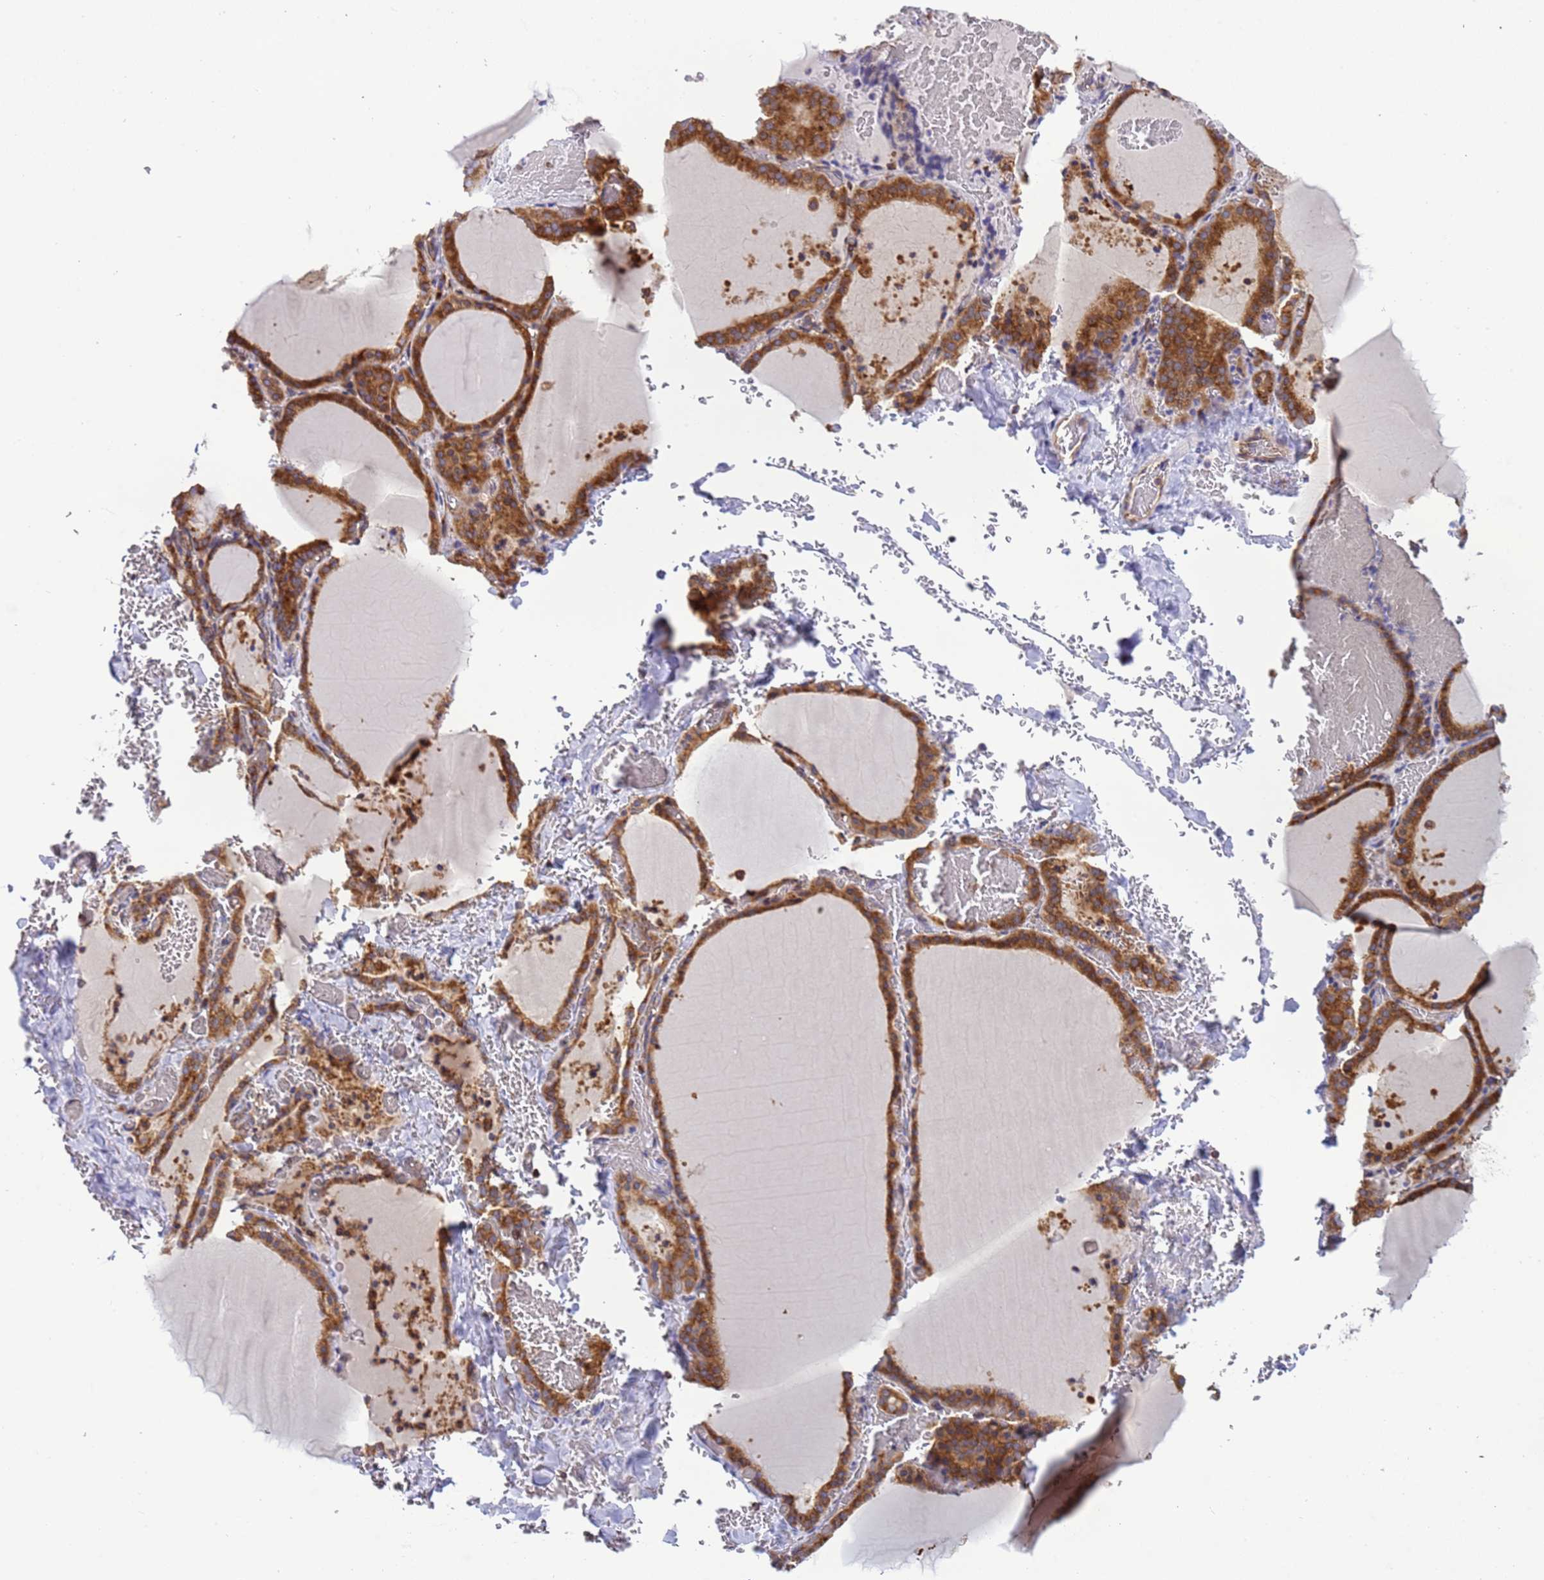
{"staining": {"intensity": "strong", "quantity": ">75%", "location": "cytoplasmic/membranous"}, "tissue": "thyroid gland", "cell_type": "Glandular cells", "image_type": "normal", "snomed": [{"axis": "morphology", "description": "Normal tissue, NOS"}, {"axis": "topography", "description": "Thyroid gland"}], "caption": "A histopathology image of thyroid gland stained for a protein demonstrates strong cytoplasmic/membranous brown staining in glandular cells.", "gene": "RPL36", "patient": {"sex": "female", "age": 39}}